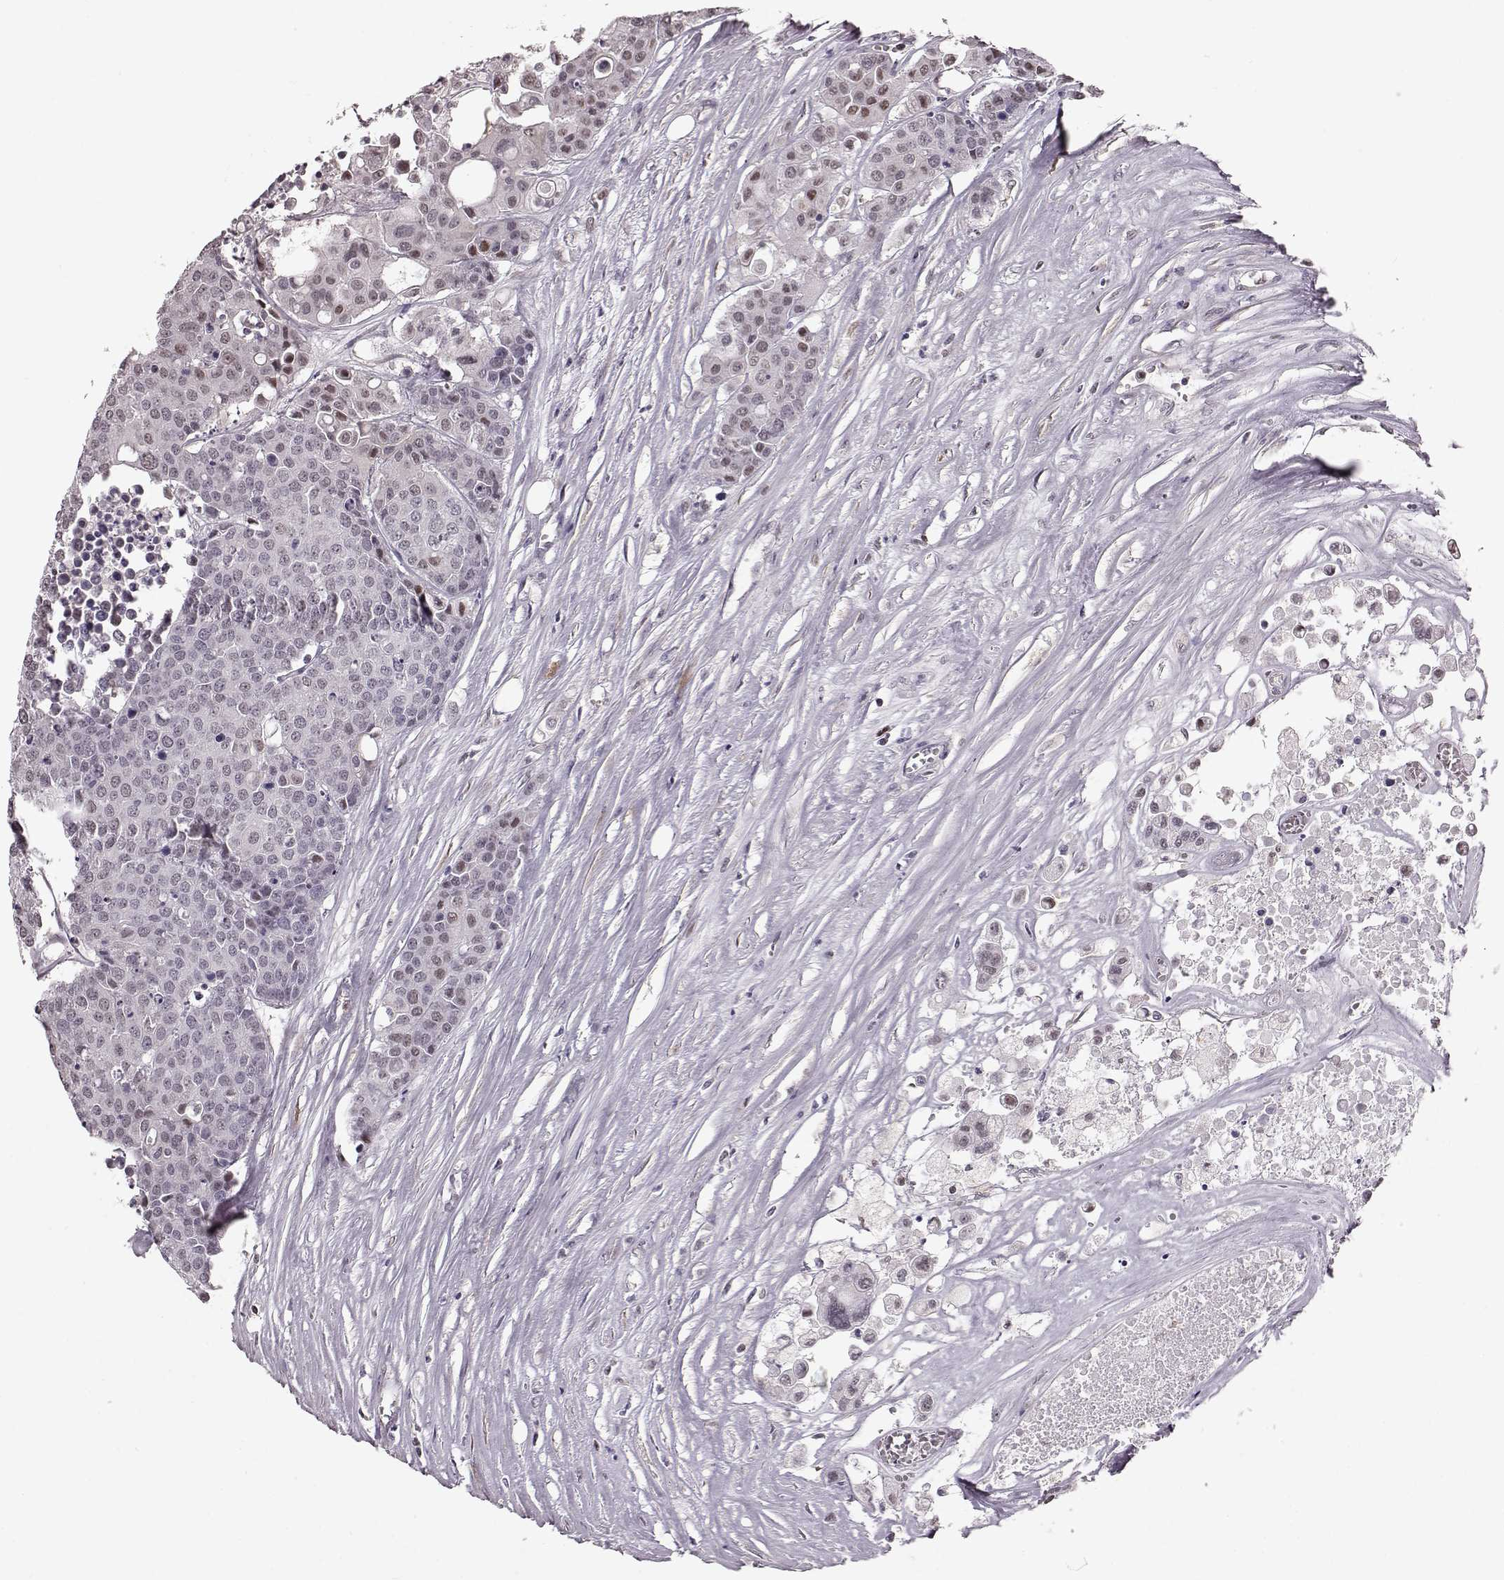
{"staining": {"intensity": "moderate", "quantity": "<25%", "location": "nuclear"}, "tissue": "carcinoid", "cell_type": "Tumor cells", "image_type": "cancer", "snomed": [{"axis": "morphology", "description": "Carcinoid, malignant, NOS"}, {"axis": "topography", "description": "Colon"}], "caption": "Protein expression analysis of carcinoid displays moderate nuclear expression in about <25% of tumor cells.", "gene": "KLF6", "patient": {"sex": "male", "age": 81}}